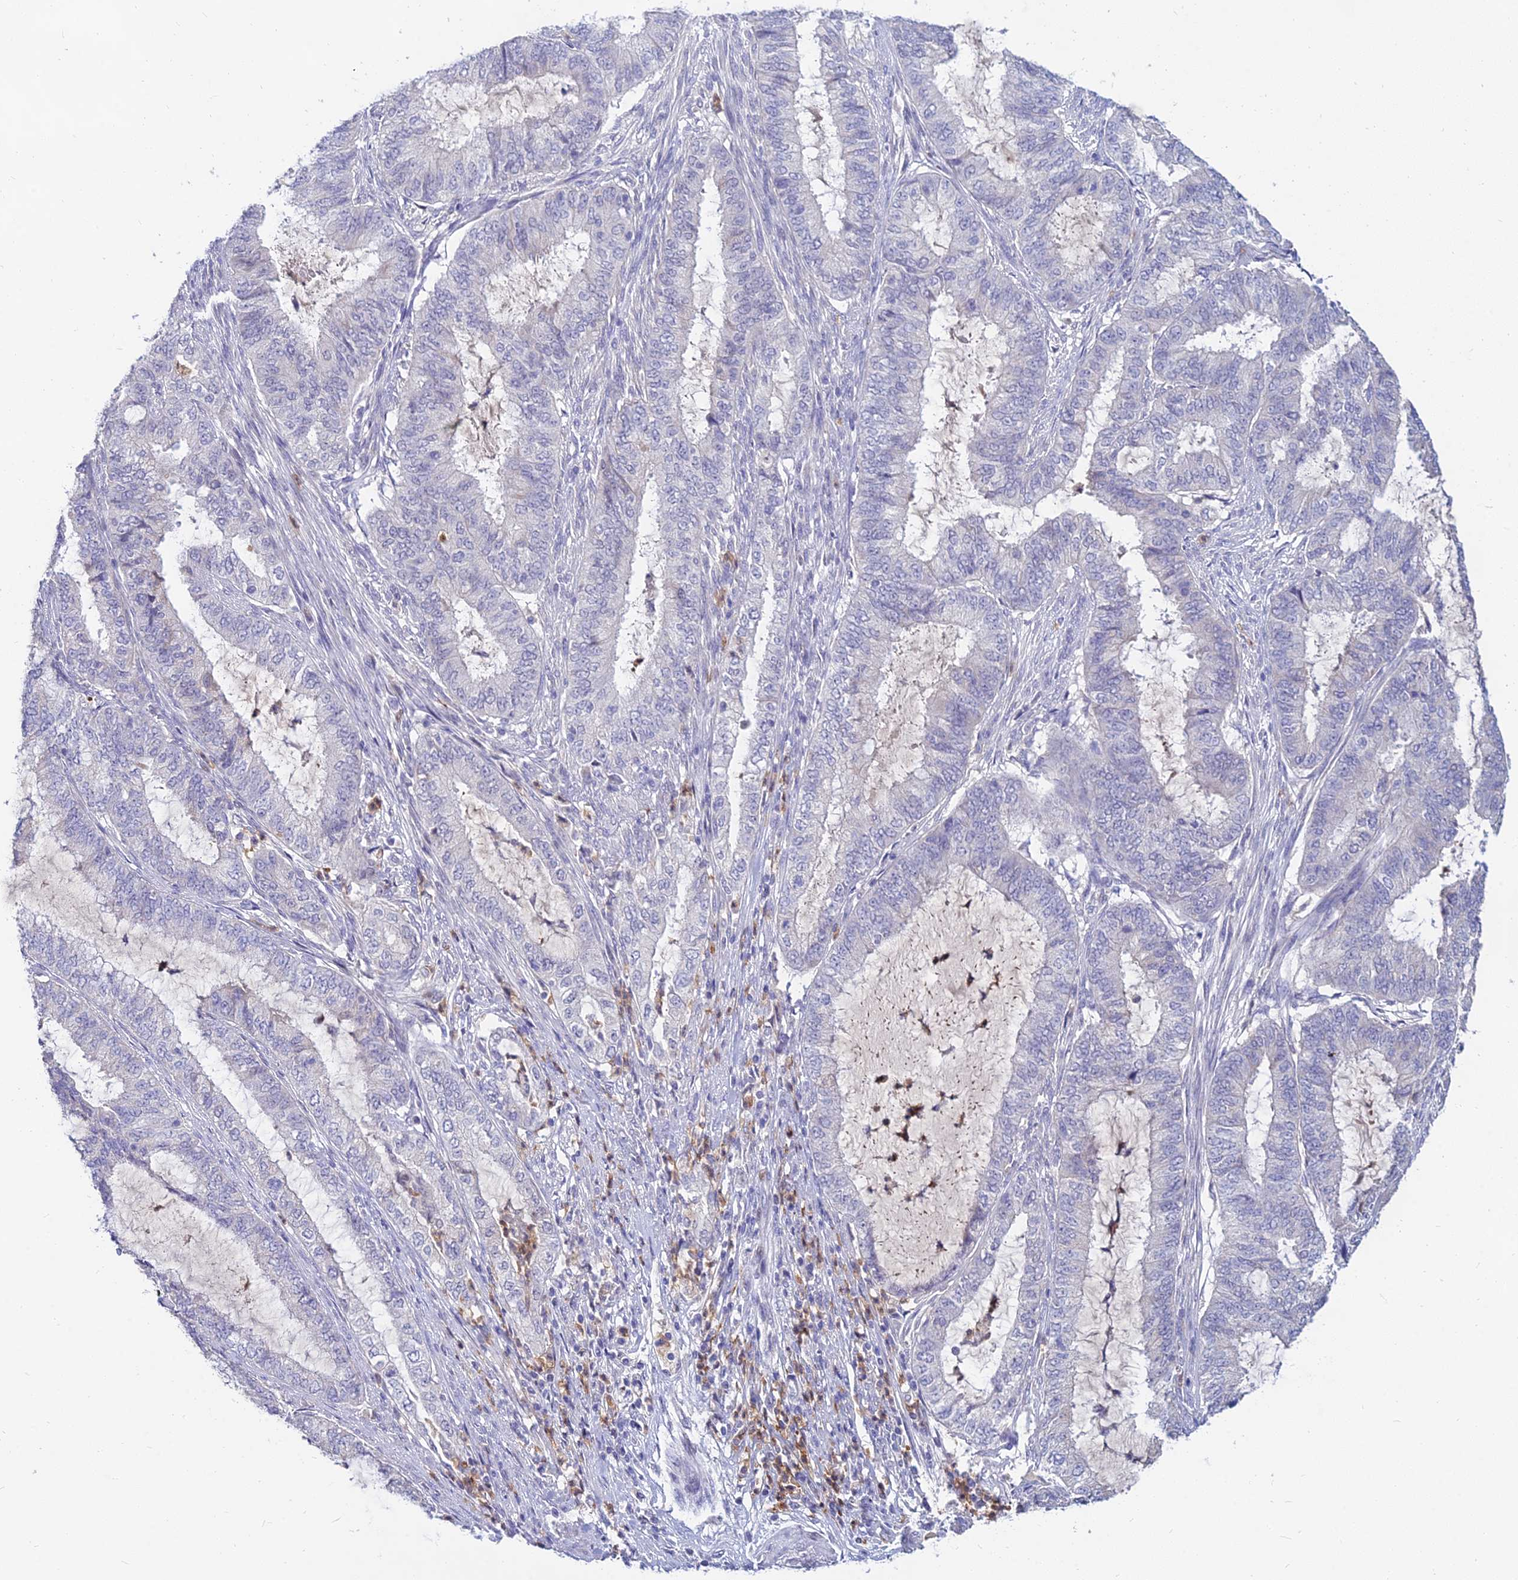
{"staining": {"intensity": "negative", "quantity": "none", "location": "none"}, "tissue": "endometrial cancer", "cell_type": "Tumor cells", "image_type": "cancer", "snomed": [{"axis": "morphology", "description": "Adenocarcinoma, NOS"}, {"axis": "topography", "description": "Endometrium"}], "caption": "DAB immunohistochemical staining of human endometrial adenocarcinoma shows no significant positivity in tumor cells. (DAB (3,3'-diaminobenzidine) immunohistochemistry (IHC) with hematoxylin counter stain).", "gene": "GOLGA6D", "patient": {"sex": "female", "age": 51}}